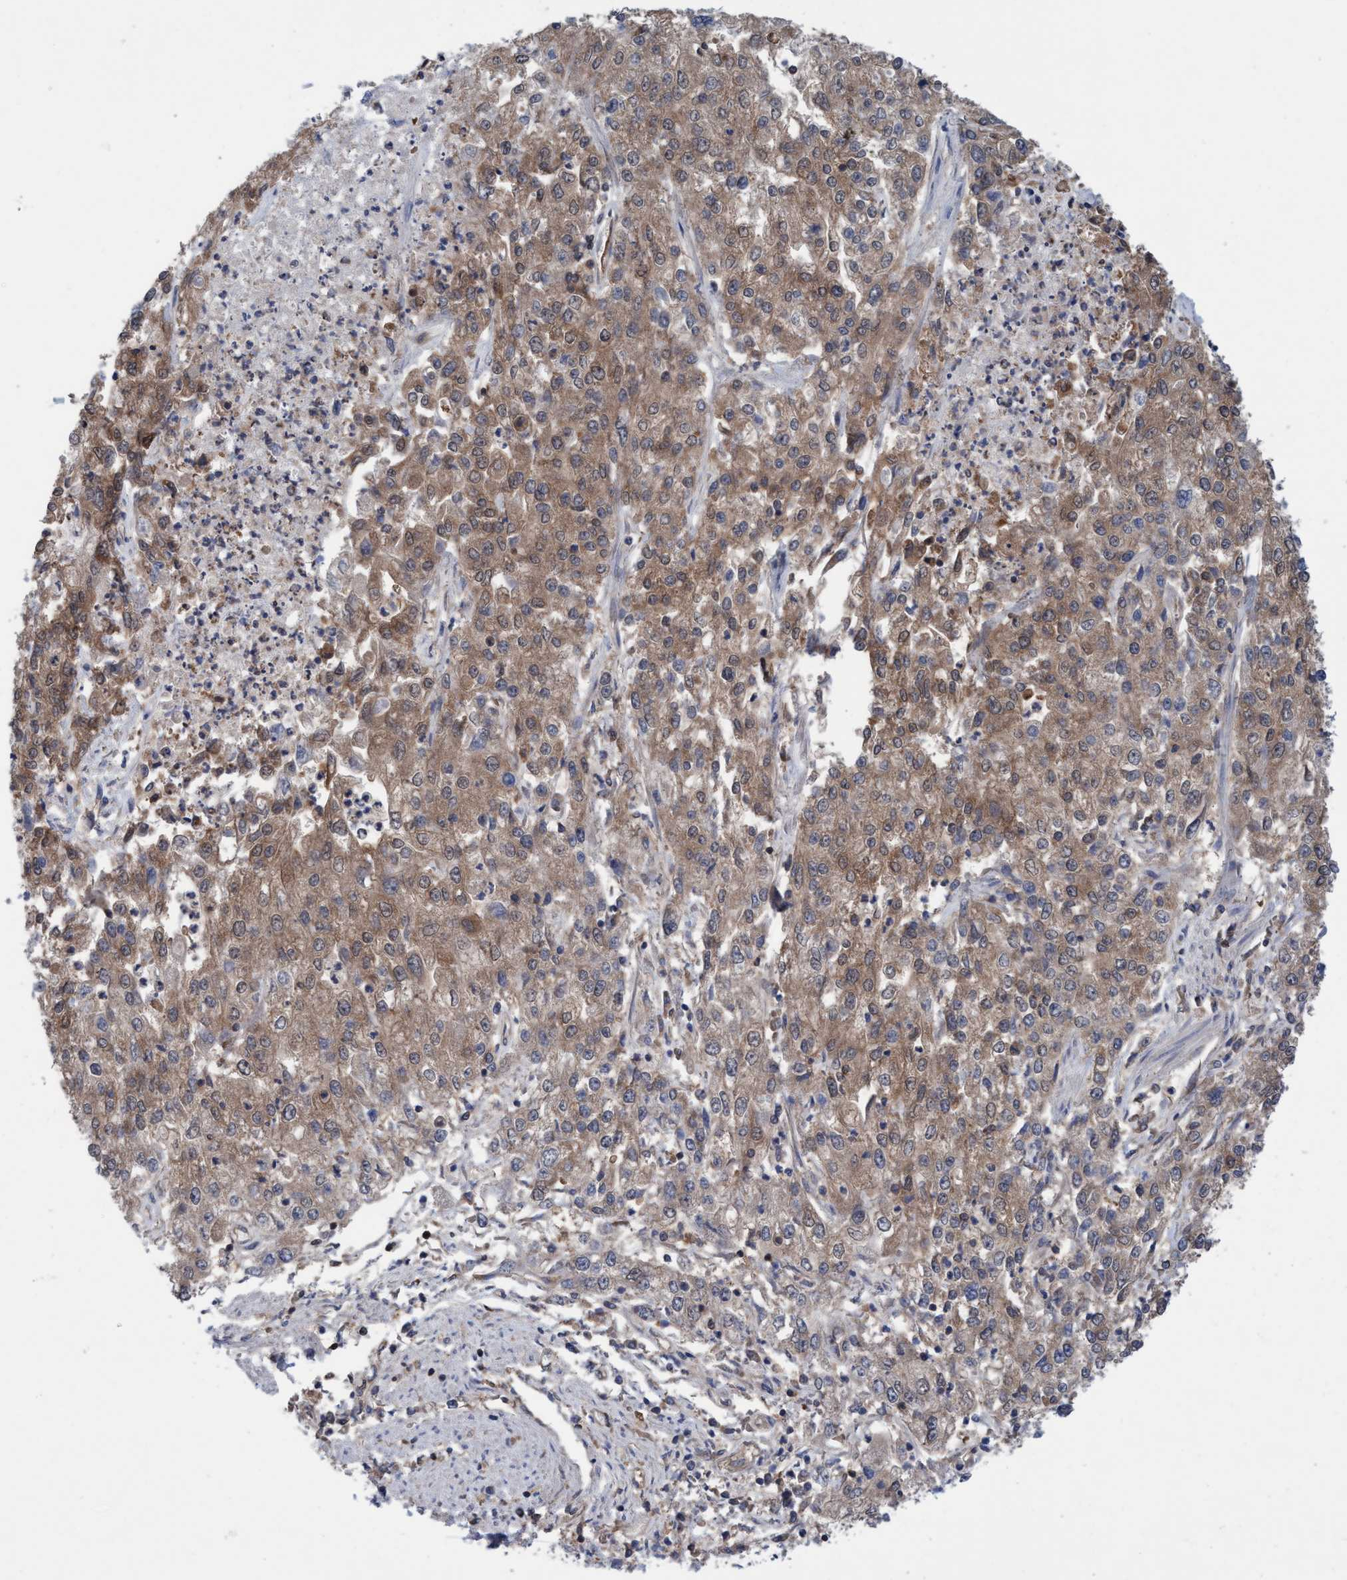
{"staining": {"intensity": "weak", "quantity": ">75%", "location": "cytoplasmic/membranous"}, "tissue": "endometrial cancer", "cell_type": "Tumor cells", "image_type": "cancer", "snomed": [{"axis": "morphology", "description": "Adenocarcinoma, NOS"}, {"axis": "topography", "description": "Endometrium"}], "caption": "Protein expression analysis of human endometrial adenocarcinoma reveals weak cytoplasmic/membranous staining in approximately >75% of tumor cells. (DAB (3,3'-diaminobenzidine) = brown stain, brightfield microscopy at high magnification).", "gene": "GLOD4", "patient": {"sex": "female", "age": 49}}